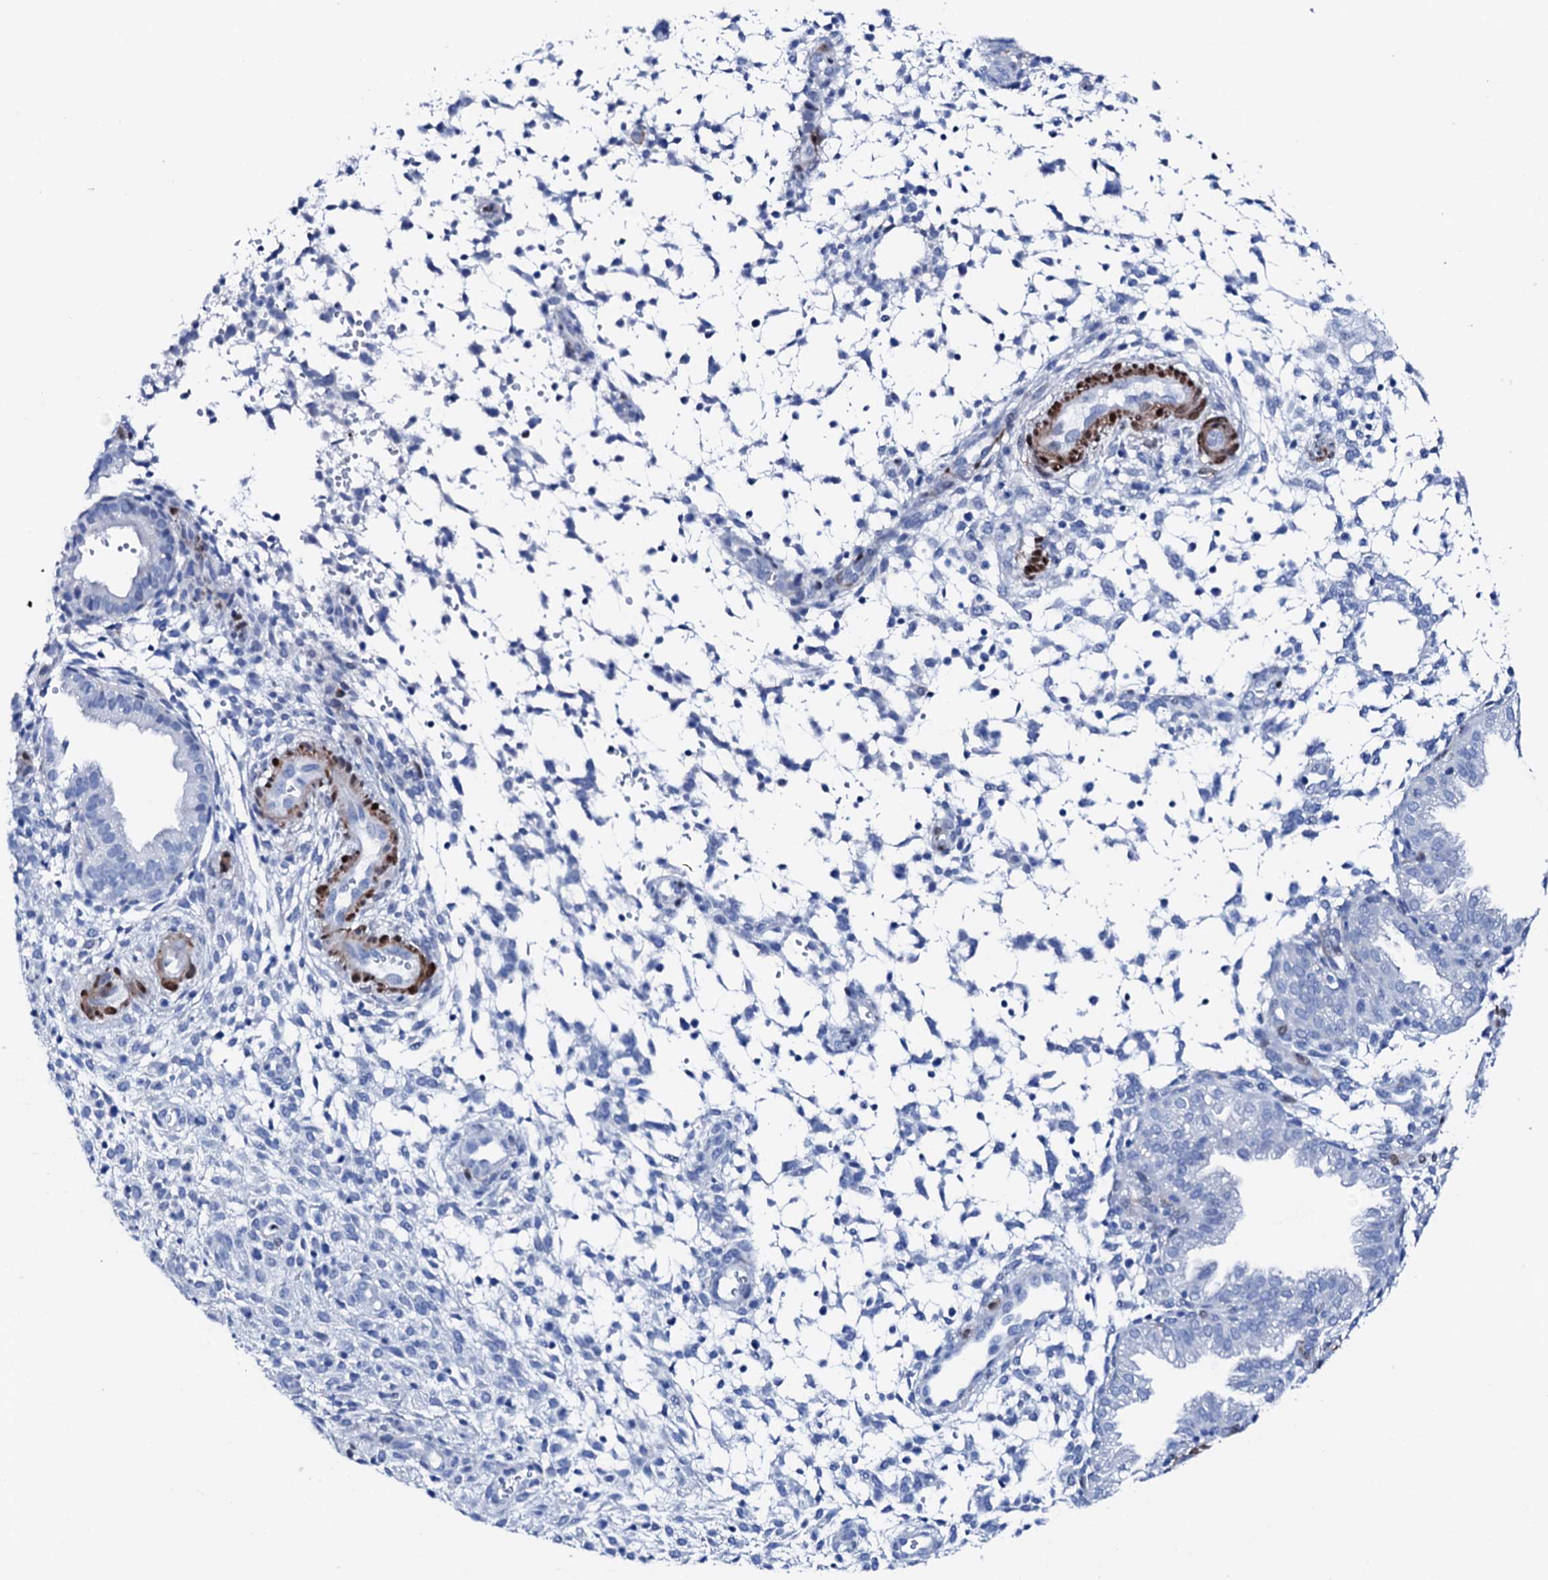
{"staining": {"intensity": "negative", "quantity": "none", "location": "none"}, "tissue": "endometrium", "cell_type": "Cells in endometrial stroma", "image_type": "normal", "snomed": [{"axis": "morphology", "description": "Normal tissue, NOS"}, {"axis": "topography", "description": "Endometrium"}], "caption": "The IHC micrograph has no significant positivity in cells in endometrial stroma of endometrium.", "gene": "NRIP2", "patient": {"sex": "female", "age": 33}}